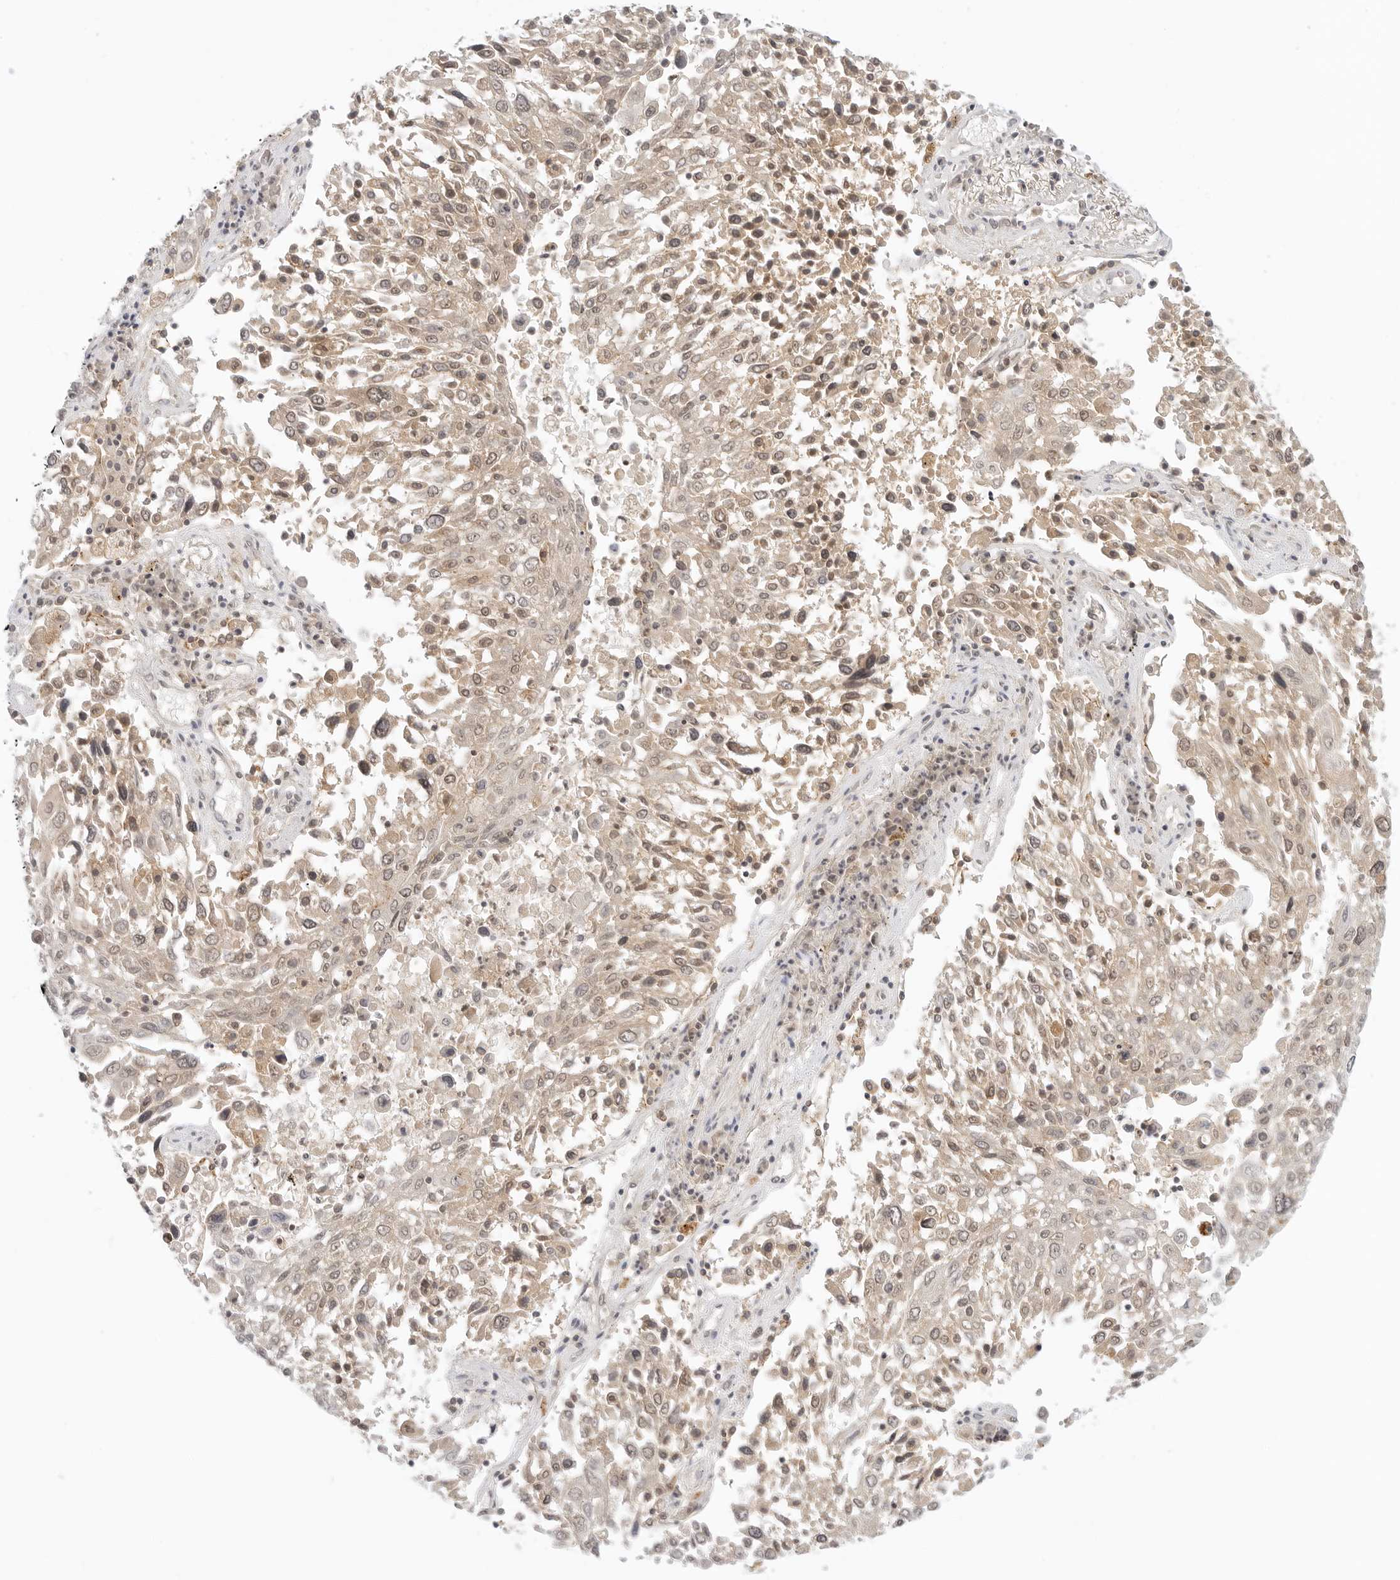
{"staining": {"intensity": "weak", "quantity": ">75%", "location": "cytoplasmic/membranous,nuclear"}, "tissue": "lung cancer", "cell_type": "Tumor cells", "image_type": "cancer", "snomed": [{"axis": "morphology", "description": "Squamous cell carcinoma, NOS"}, {"axis": "topography", "description": "Lung"}], "caption": "Immunohistochemistry (IHC) of lung cancer (squamous cell carcinoma) reveals low levels of weak cytoplasmic/membranous and nuclear positivity in about >75% of tumor cells. (DAB (3,3'-diaminobenzidine) IHC, brown staining for protein, blue staining for nuclei).", "gene": "EPHA1", "patient": {"sex": "male", "age": 65}}